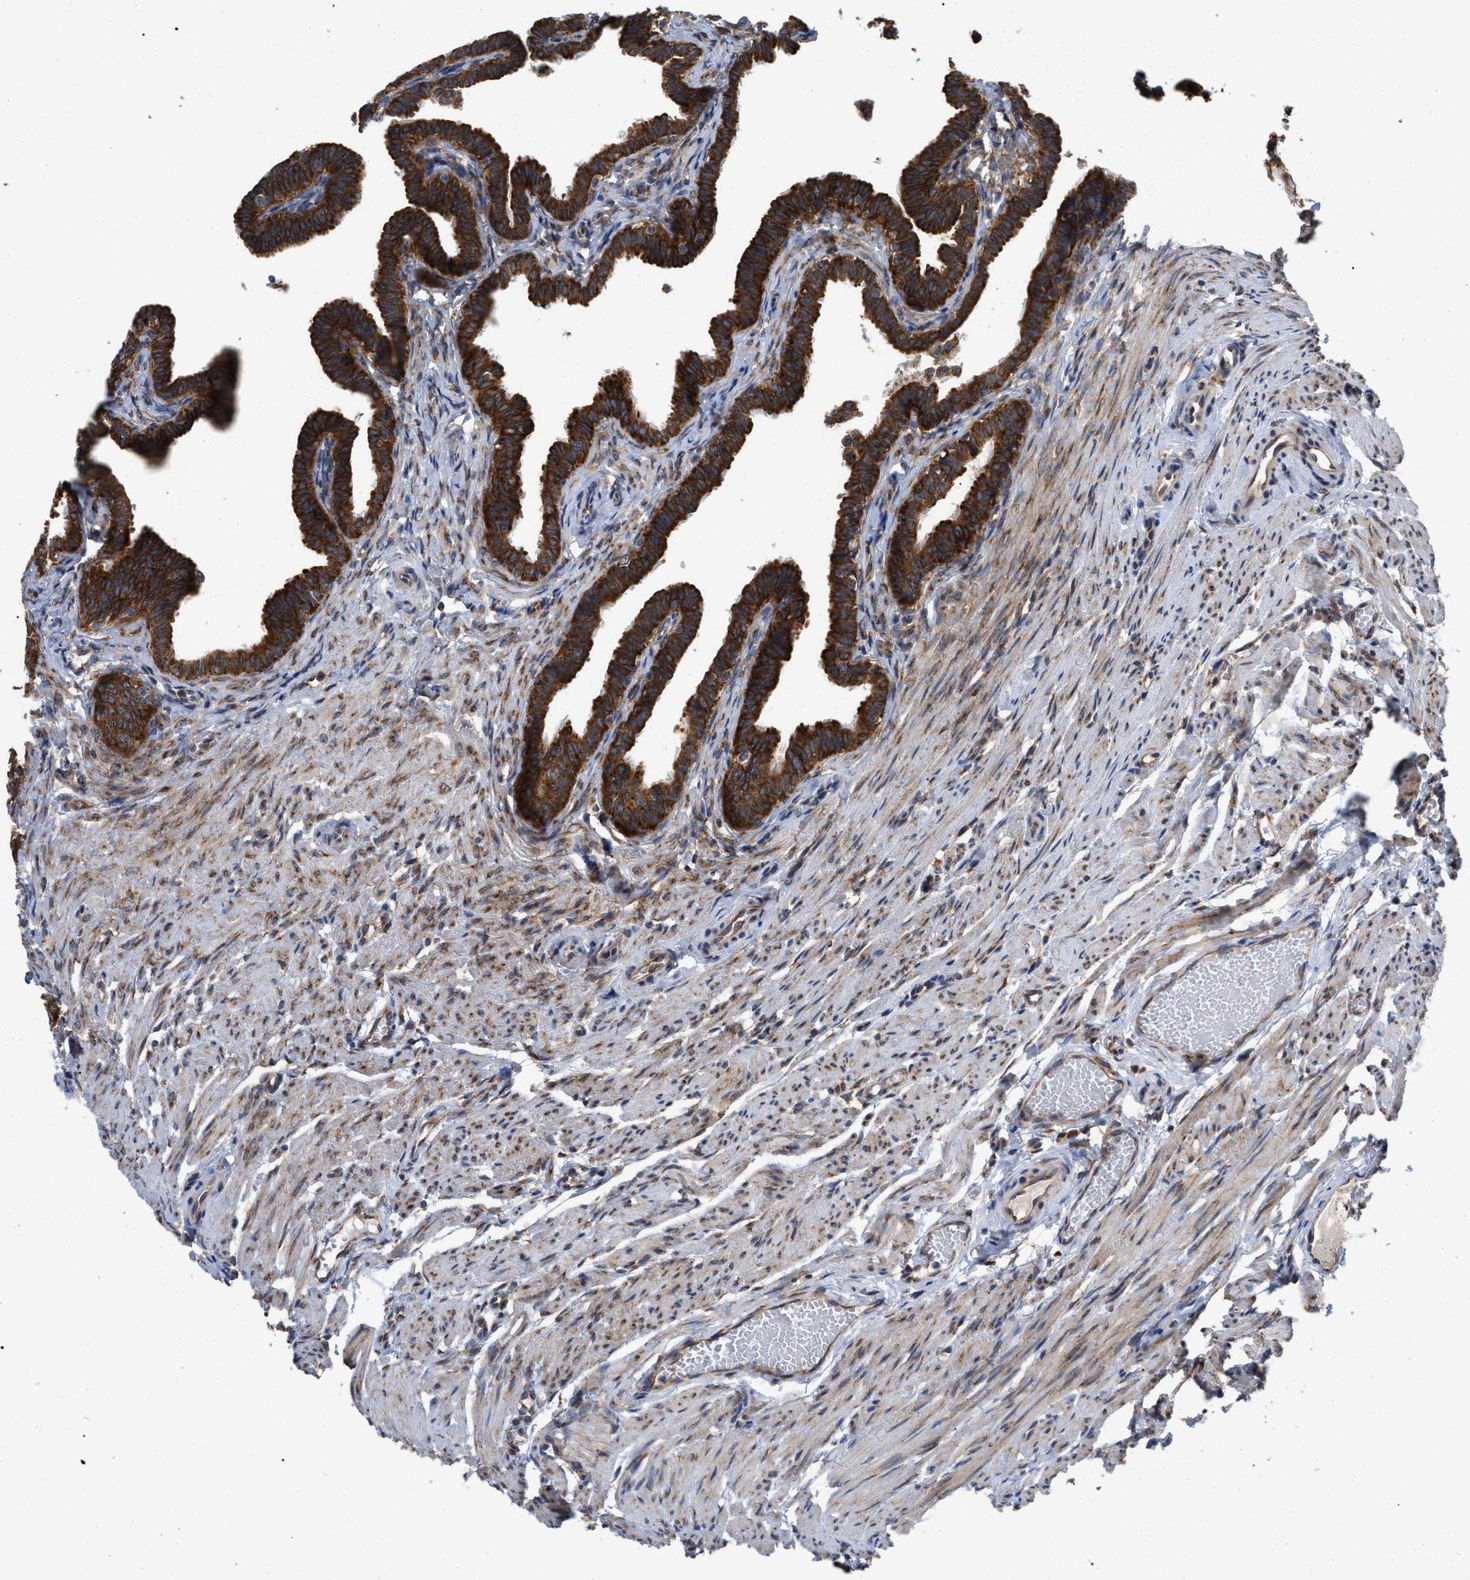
{"staining": {"intensity": "strong", "quantity": ">75%", "location": "cytoplasmic/membranous"}, "tissue": "fallopian tube", "cell_type": "Glandular cells", "image_type": "normal", "snomed": [{"axis": "morphology", "description": "Normal tissue, NOS"}, {"axis": "topography", "description": "Fallopian tube"}, {"axis": "topography", "description": "Ovary"}], "caption": "The image exhibits immunohistochemical staining of unremarkable fallopian tube. There is strong cytoplasmic/membranous staining is identified in approximately >75% of glandular cells. Immunohistochemistry stains the protein of interest in brown and the nuclei are stained blue.", "gene": "FAM120A", "patient": {"sex": "female", "age": 23}}